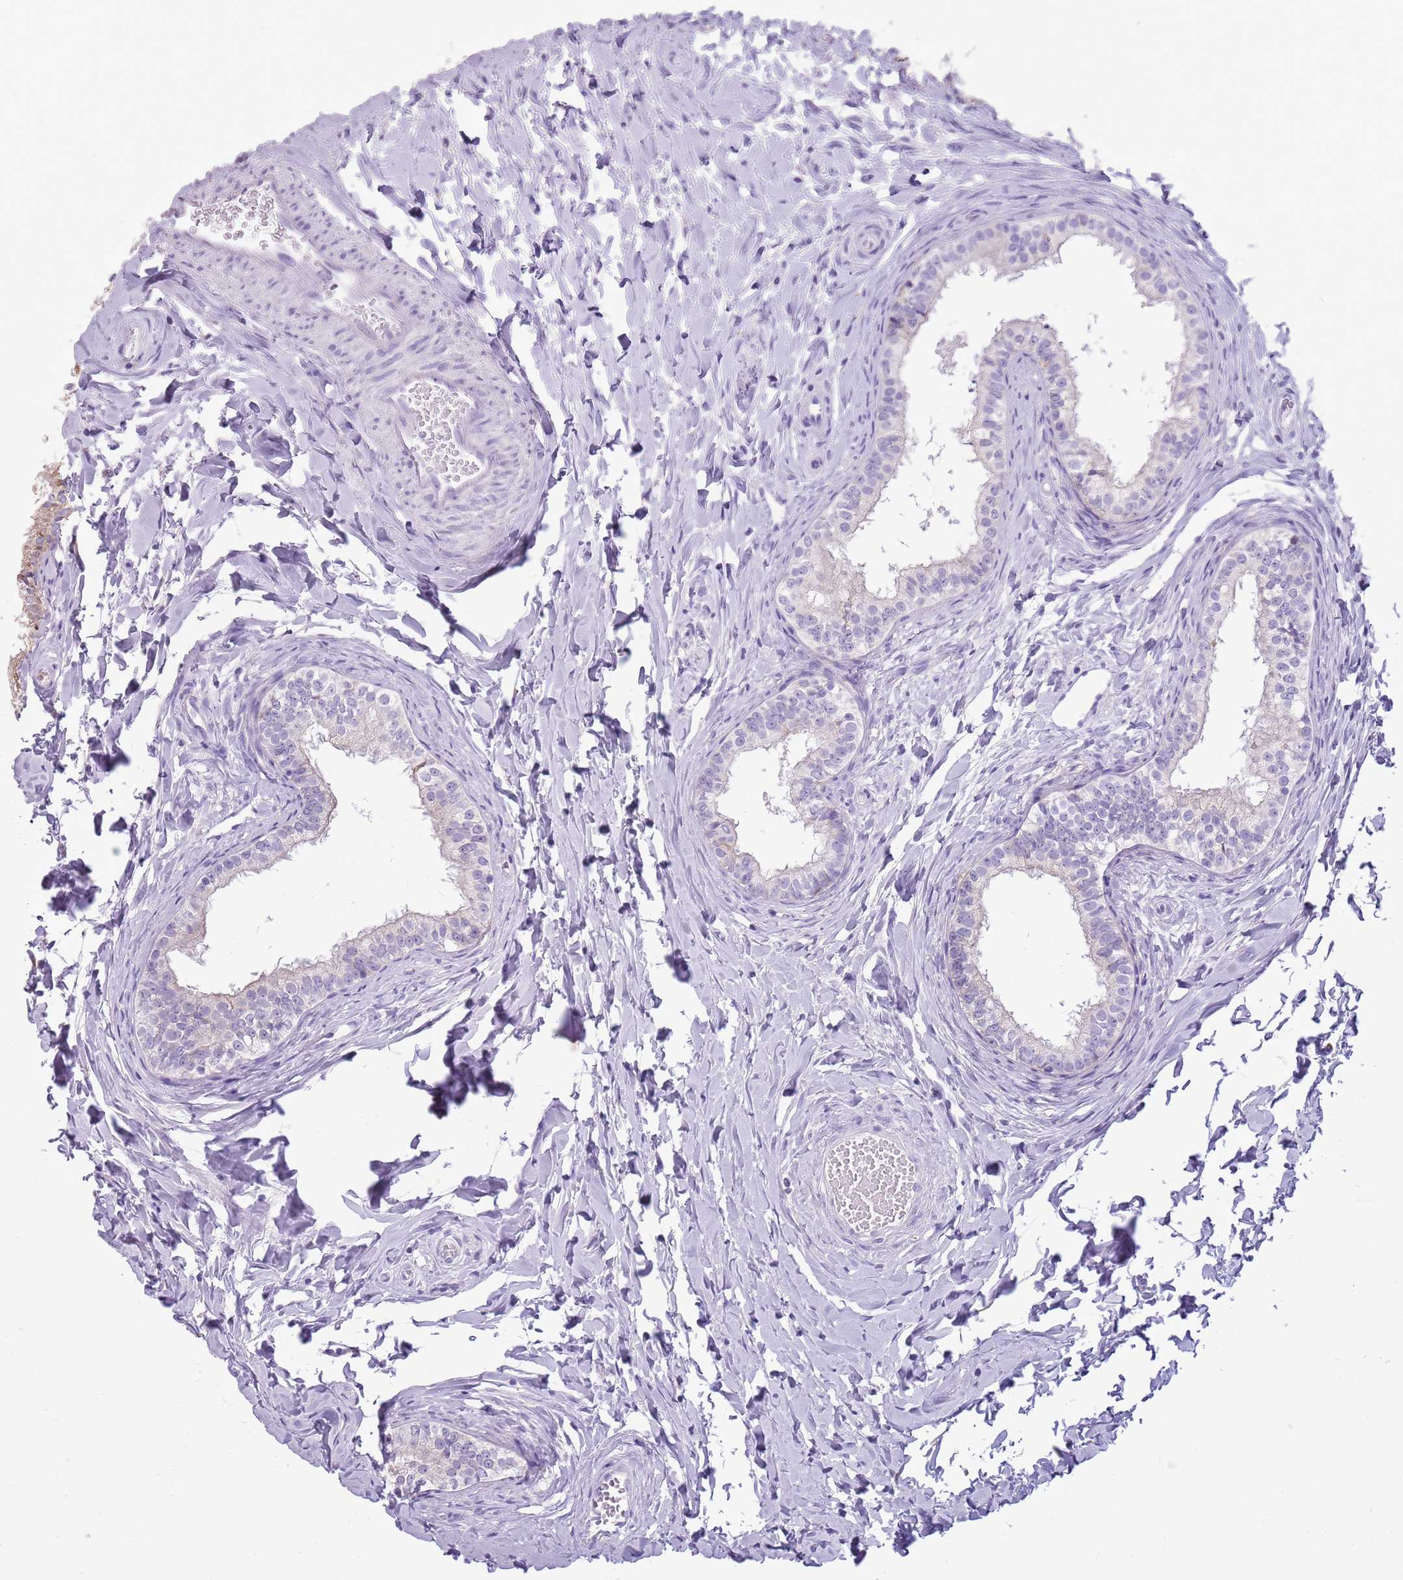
{"staining": {"intensity": "weak", "quantity": "25%-75%", "location": "cytoplasmic/membranous"}, "tissue": "epididymis", "cell_type": "Glandular cells", "image_type": "normal", "snomed": [{"axis": "morphology", "description": "Normal tissue, NOS"}, {"axis": "topography", "description": "Epididymis"}], "caption": "Human epididymis stained with a brown dye shows weak cytoplasmic/membranous positive expression in about 25%-75% of glandular cells.", "gene": "KCTD19", "patient": {"sex": "male", "age": 34}}